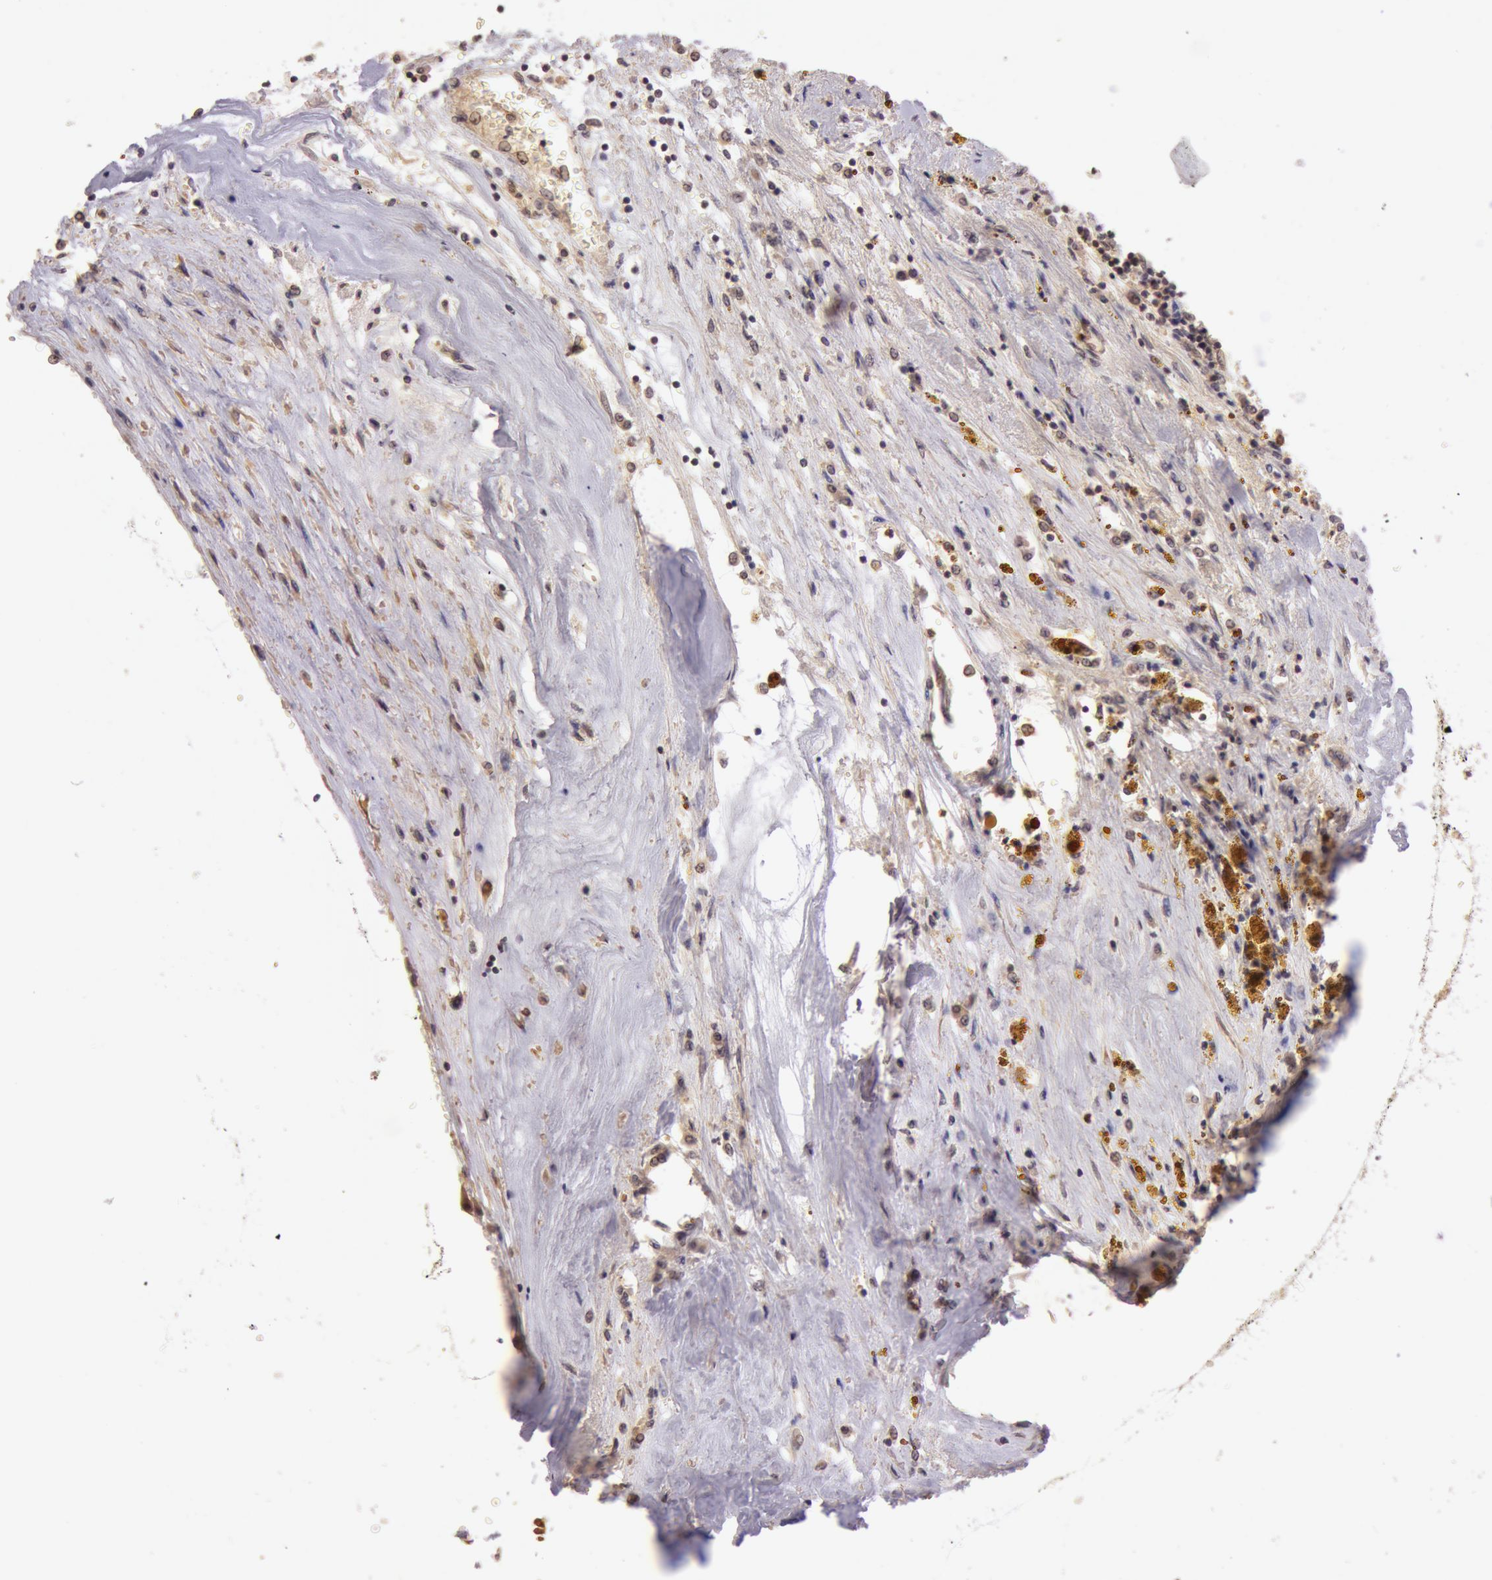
{"staining": {"intensity": "moderate", "quantity": ">75%", "location": "cytoplasmic/membranous"}, "tissue": "renal cancer", "cell_type": "Tumor cells", "image_type": "cancer", "snomed": [{"axis": "morphology", "description": "Adenocarcinoma, NOS"}, {"axis": "topography", "description": "Kidney"}], "caption": "Immunohistochemistry (IHC) of renal cancer shows medium levels of moderate cytoplasmic/membranous positivity in about >75% of tumor cells.", "gene": "ATG2B", "patient": {"sex": "male", "age": 78}}